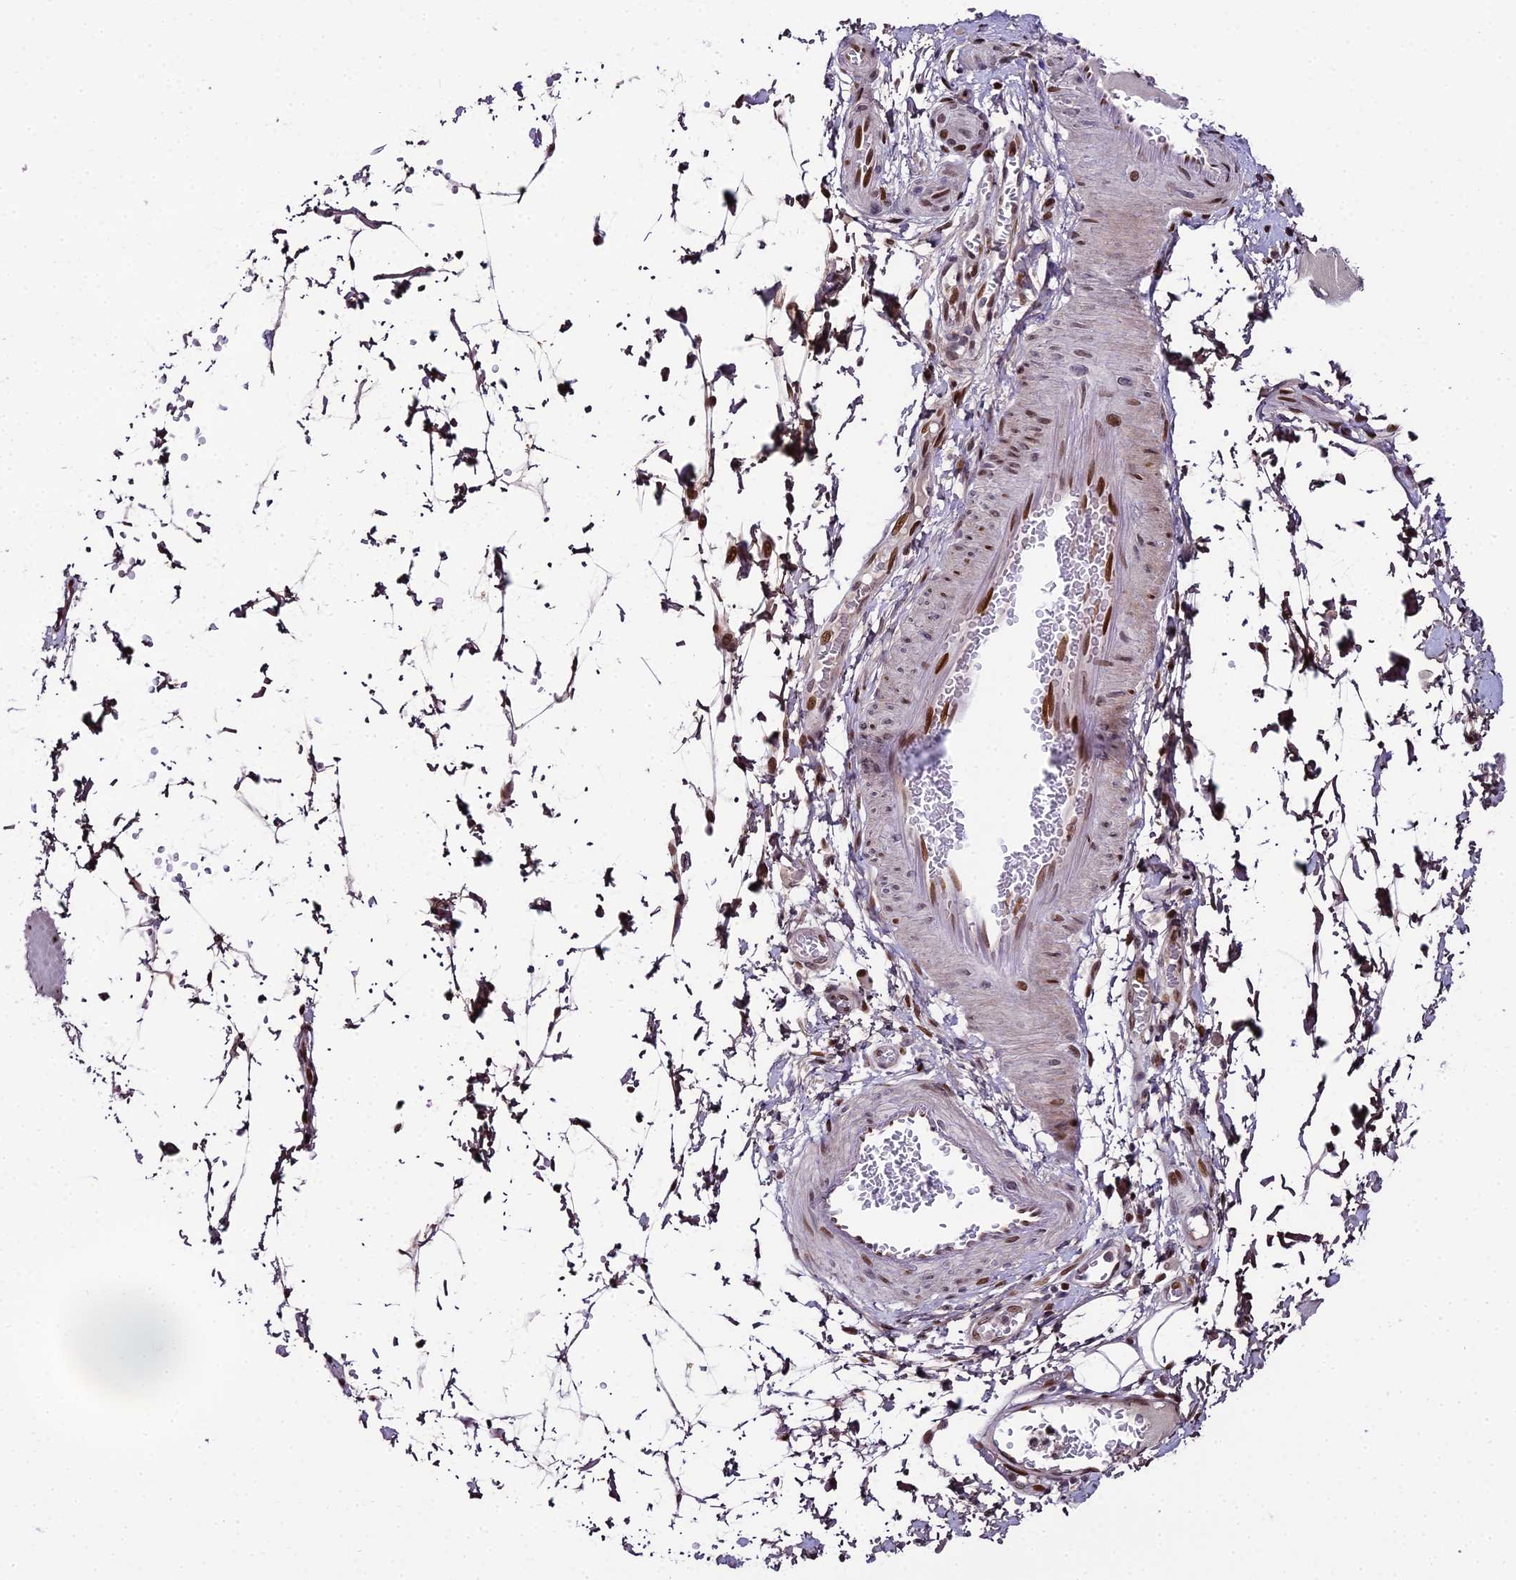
{"staining": {"intensity": "strong", "quantity": "25%-75%", "location": "nuclear"}, "tissue": "esophagus", "cell_type": "Squamous epithelial cells", "image_type": "normal", "snomed": [{"axis": "morphology", "description": "Normal tissue, NOS"}, {"axis": "topography", "description": "Esophagus"}], "caption": "The immunohistochemical stain shows strong nuclear expression in squamous epithelial cells of unremarkable esophagus. The protein is shown in brown color, while the nuclei are stained blue.", "gene": "ZNF707", "patient": {"sex": "male", "age": 60}}